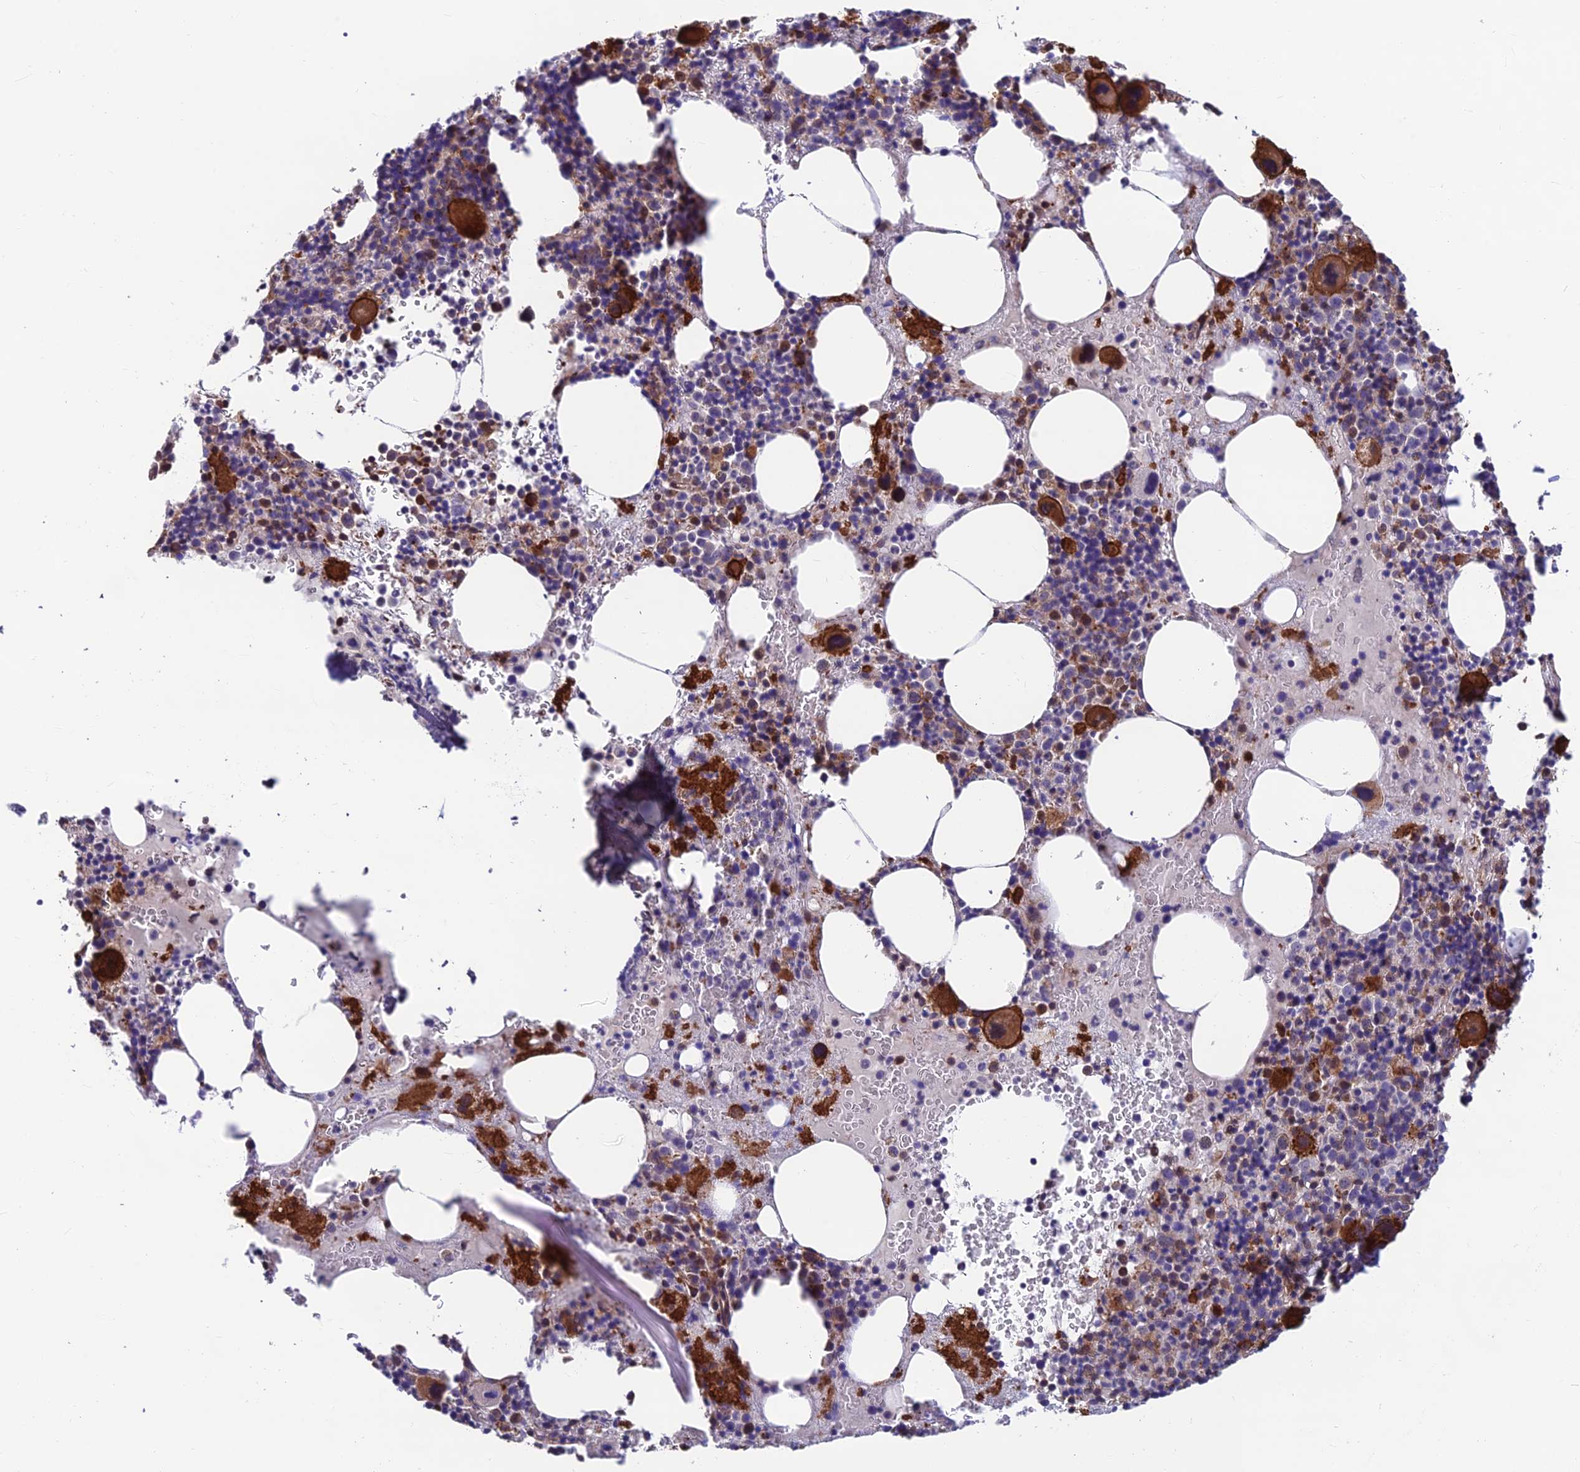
{"staining": {"intensity": "strong", "quantity": "<25%", "location": "cytoplasmic/membranous"}, "tissue": "bone marrow", "cell_type": "Hematopoietic cells", "image_type": "normal", "snomed": [{"axis": "morphology", "description": "Normal tissue, NOS"}, {"axis": "topography", "description": "Bone marrow"}], "caption": "Immunohistochemical staining of unremarkable human bone marrow exhibits medium levels of strong cytoplasmic/membranous expression in approximately <25% of hematopoietic cells.", "gene": "RTN4RL1", "patient": {"sex": "male", "age": 75}}